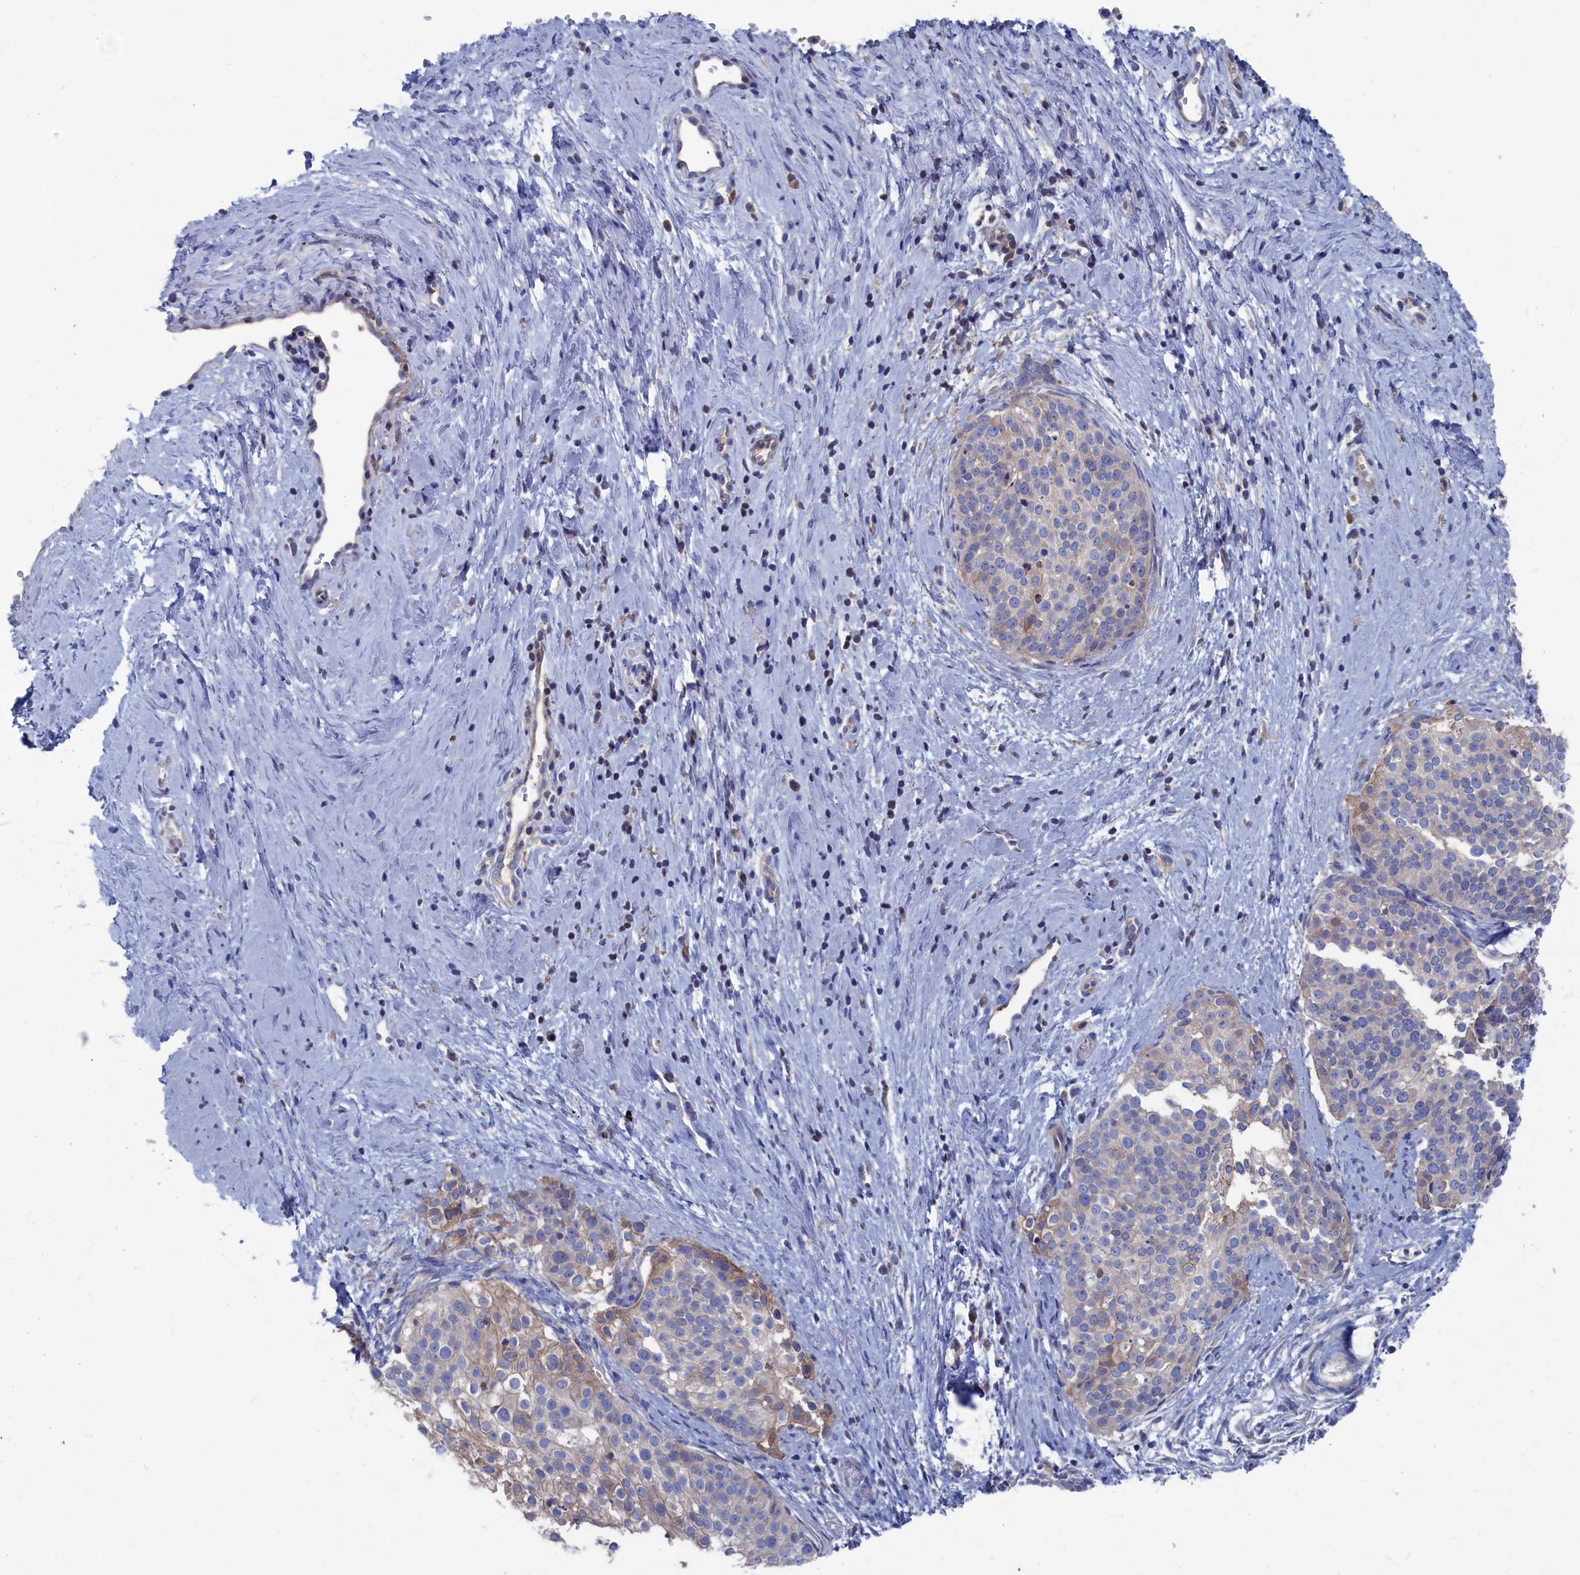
{"staining": {"intensity": "weak", "quantity": "<25%", "location": "cytoplasmic/membranous"}, "tissue": "cervical cancer", "cell_type": "Tumor cells", "image_type": "cancer", "snomed": [{"axis": "morphology", "description": "Squamous cell carcinoma, NOS"}, {"axis": "topography", "description": "Cervix"}], "caption": "Cervical cancer (squamous cell carcinoma) was stained to show a protein in brown. There is no significant expression in tumor cells.", "gene": "CEND1", "patient": {"sex": "female", "age": 44}}